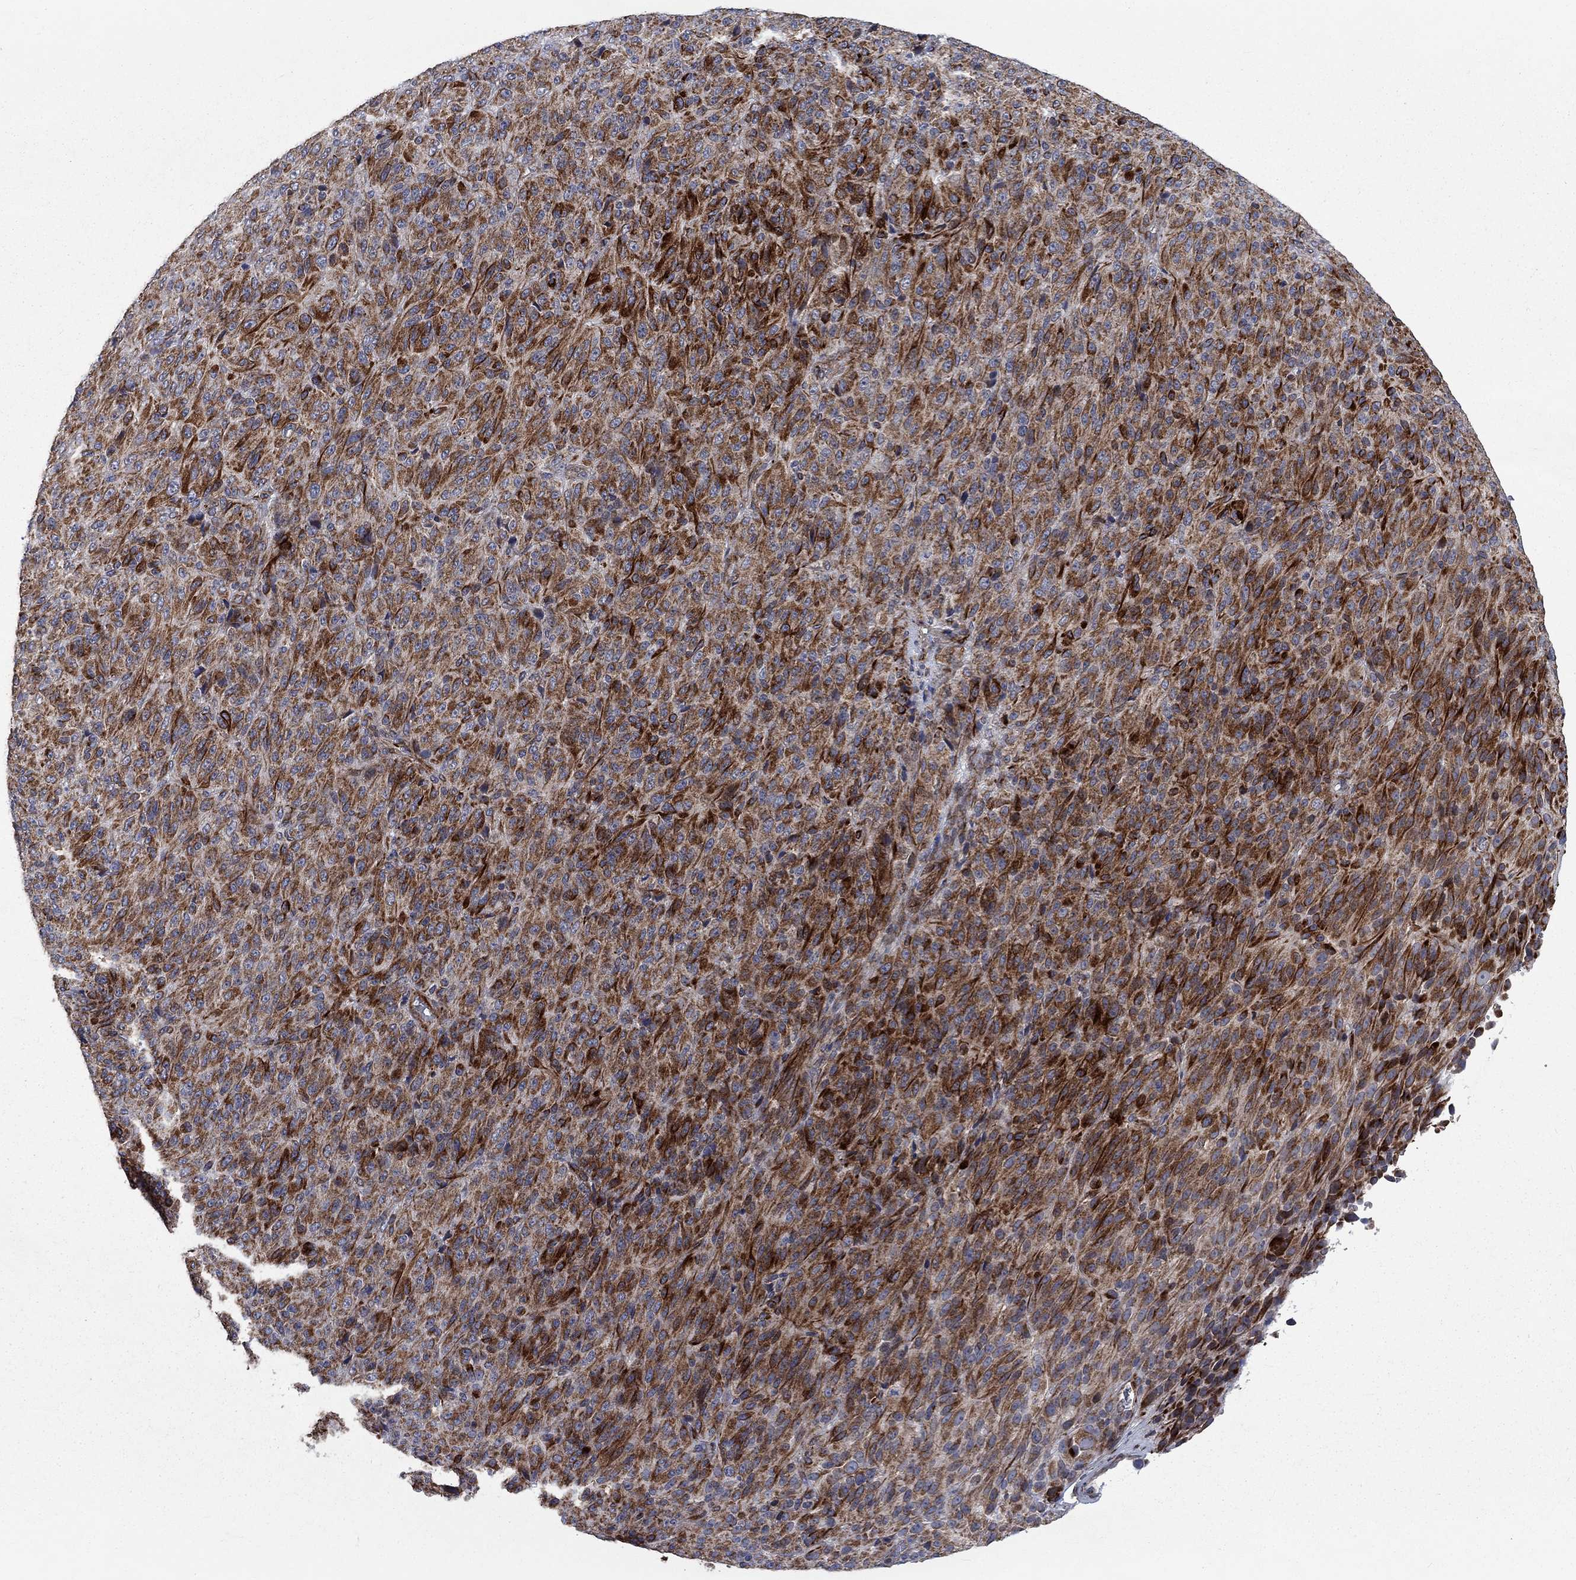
{"staining": {"intensity": "strong", "quantity": ">75%", "location": "cytoplasmic/membranous"}, "tissue": "melanoma", "cell_type": "Tumor cells", "image_type": "cancer", "snomed": [{"axis": "morphology", "description": "Malignant melanoma, Metastatic site"}, {"axis": "topography", "description": "Brain"}], "caption": "Strong cytoplasmic/membranous protein expression is appreciated in approximately >75% of tumor cells in melanoma. Immunohistochemistry (ihc) stains the protein in brown and the nuclei are stained blue.", "gene": "NDUFC1", "patient": {"sex": "female", "age": 56}}